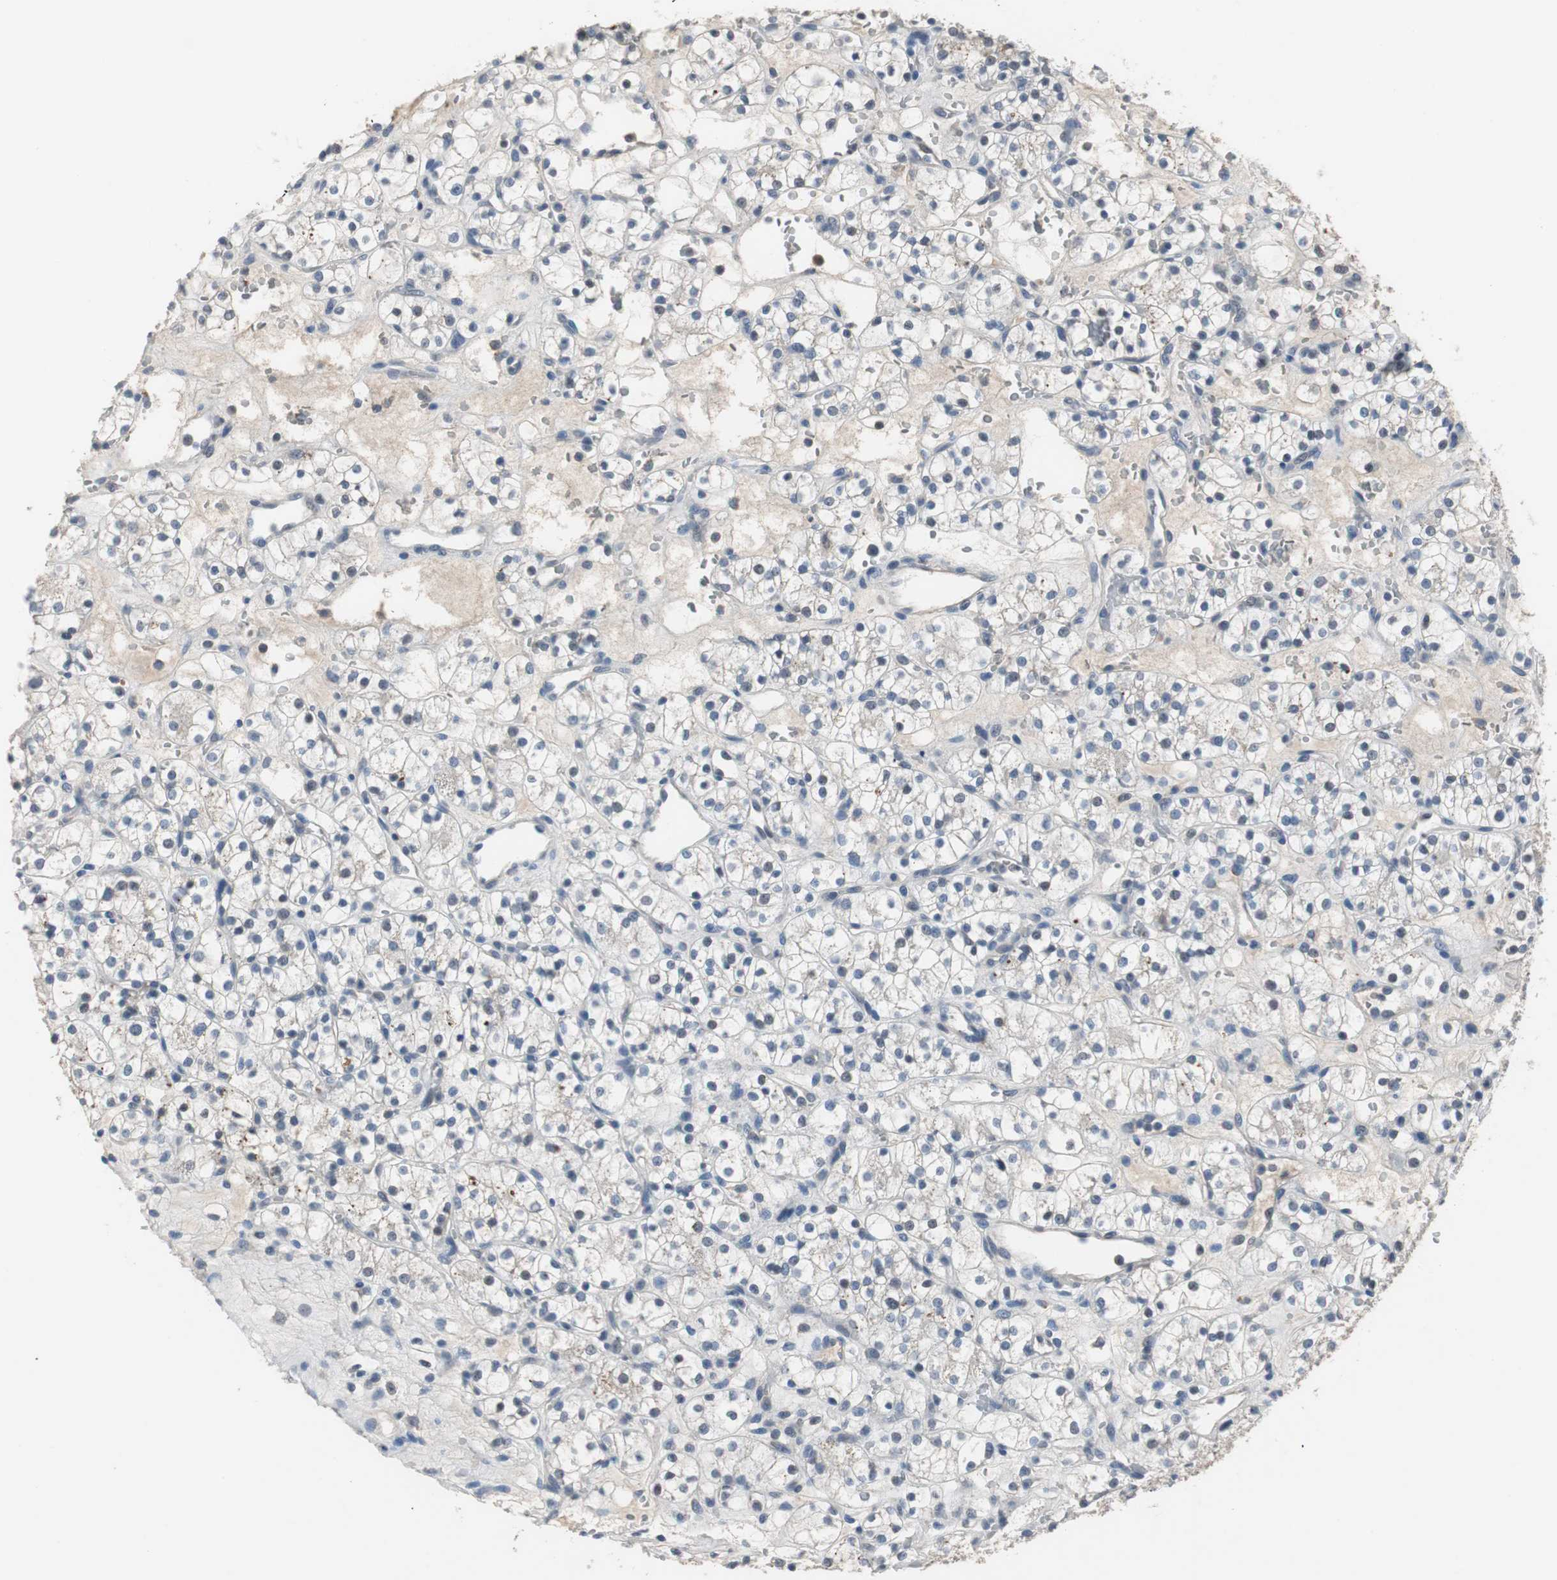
{"staining": {"intensity": "negative", "quantity": "none", "location": "none"}, "tissue": "renal cancer", "cell_type": "Tumor cells", "image_type": "cancer", "snomed": [{"axis": "morphology", "description": "Adenocarcinoma, NOS"}, {"axis": "topography", "description": "Kidney"}], "caption": "This is a micrograph of IHC staining of renal adenocarcinoma, which shows no staining in tumor cells.", "gene": "PCYT1B", "patient": {"sex": "female", "age": 60}}